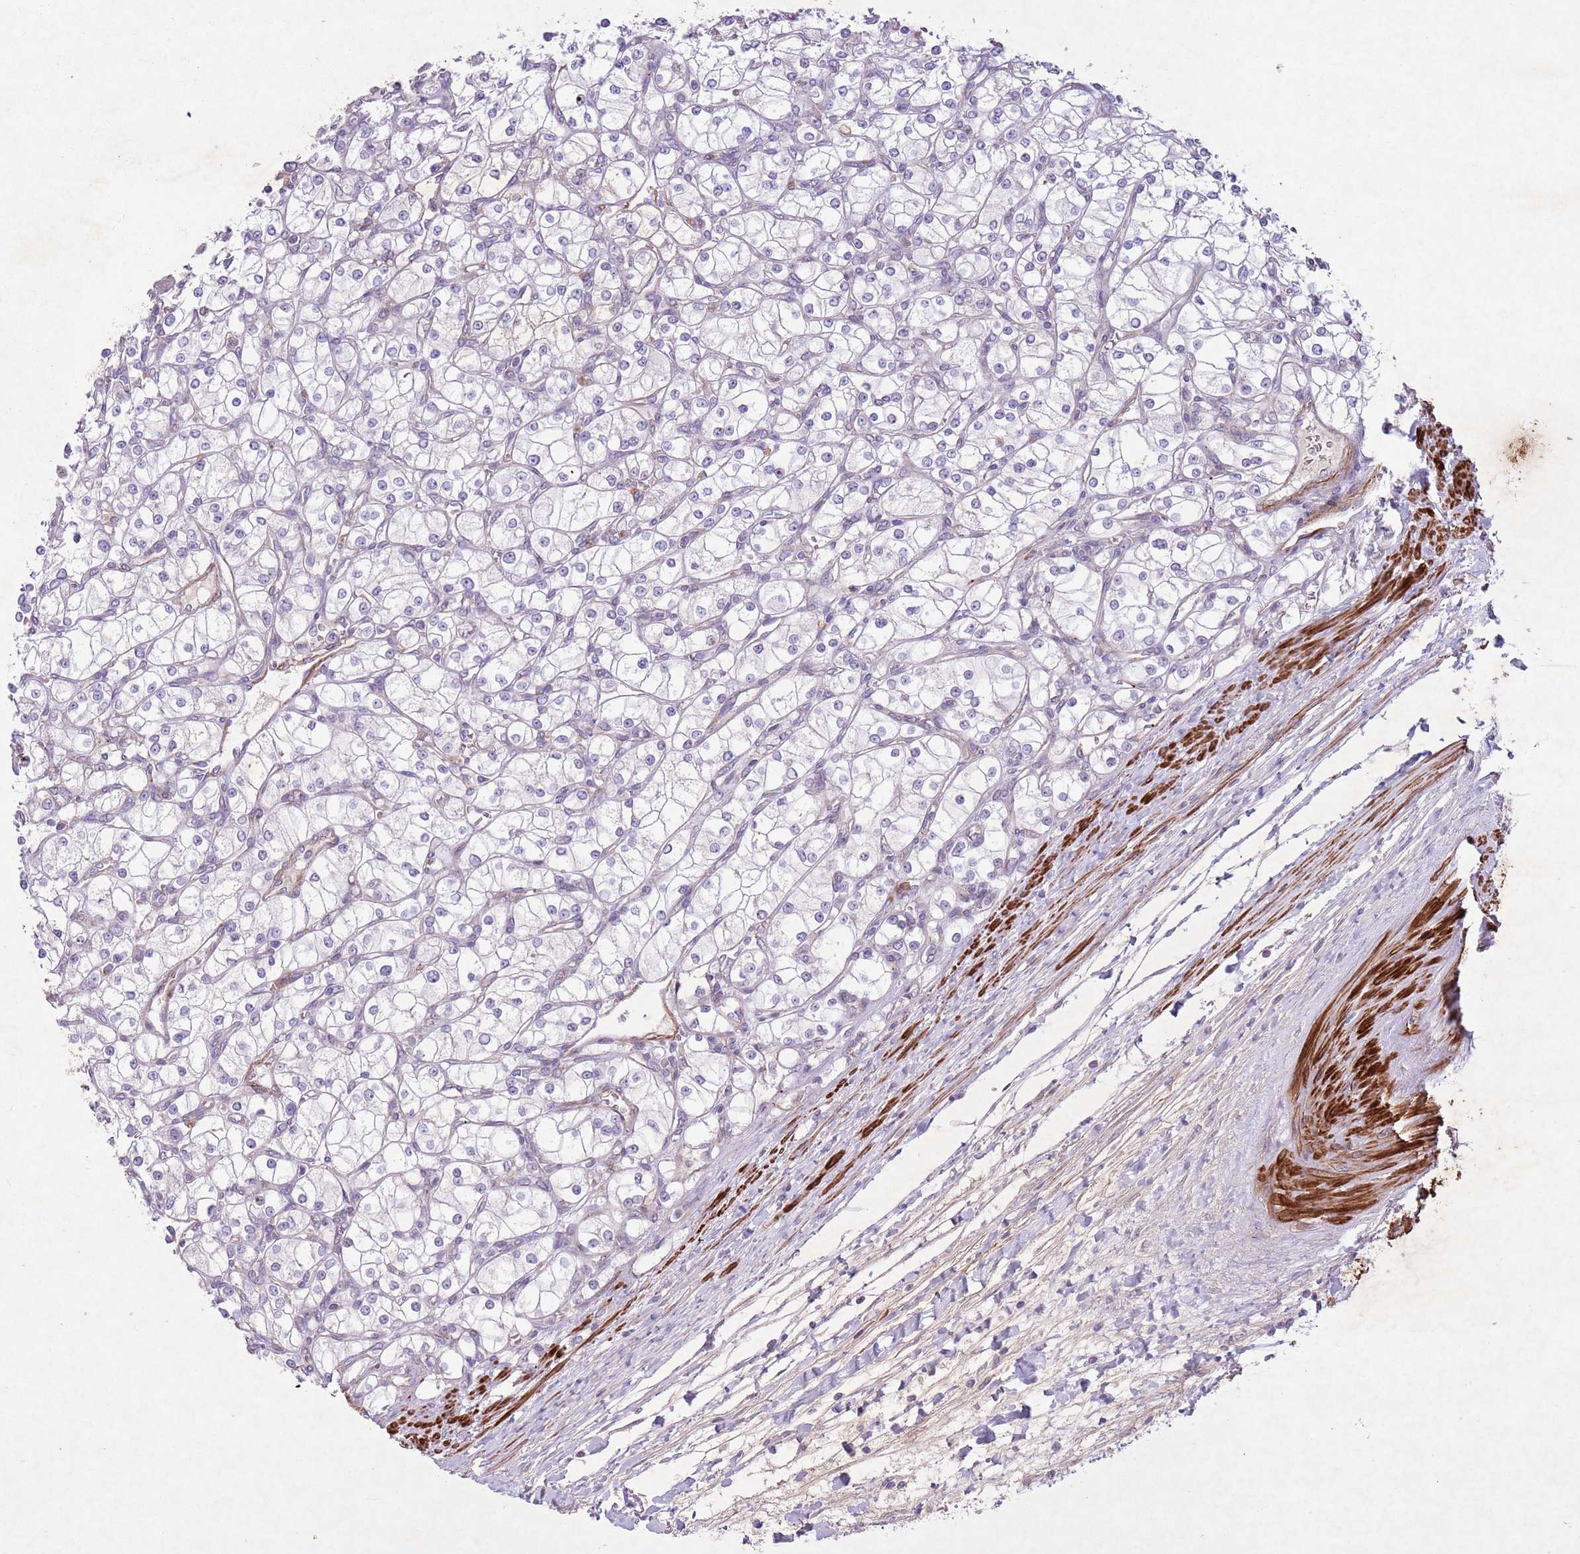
{"staining": {"intensity": "negative", "quantity": "none", "location": "none"}, "tissue": "renal cancer", "cell_type": "Tumor cells", "image_type": "cancer", "snomed": [{"axis": "morphology", "description": "Adenocarcinoma, NOS"}, {"axis": "topography", "description": "Kidney"}], "caption": "Tumor cells show no significant protein expression in renal cancer (adenocarcinoma).", "gene": "CCNI", "patient": {"sex": "male", "age": 80}}